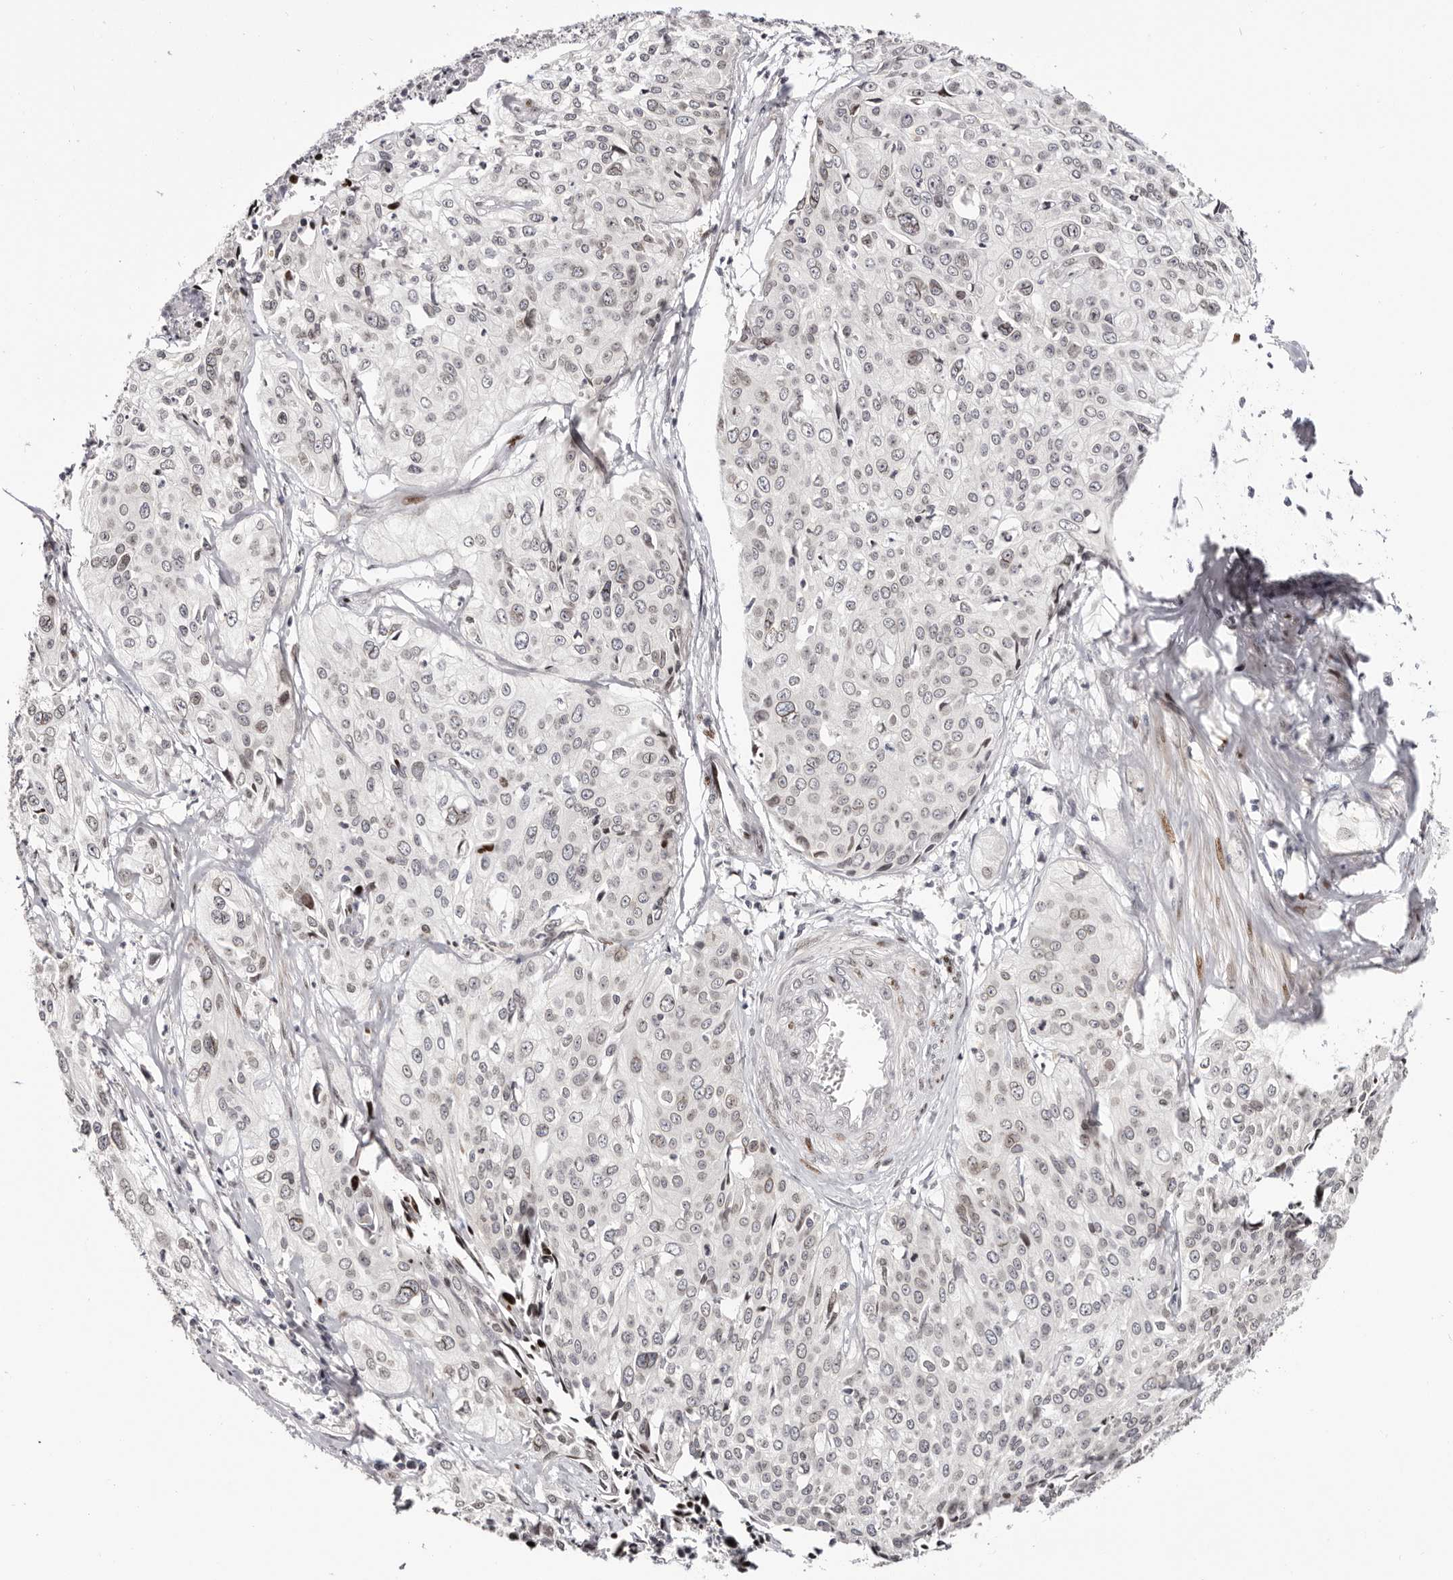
{"staining": {"intensity": "weak", "quantity": "25%-75%", "location": "cytoplasmic/membranous,nuclear"}, "tissue": "cervical cancer", "cell_type": "Tumor cells", "image_type": "cancer", "snomed": [{"axis": "morphology", "description": "Squamous cell carcinoma, NOS"}, {"axis": "topography", "description": "Cervix"}], "caption": "A photomicrograph of human squamous cell carcinoma (cervical) stained for a protein reveals weak cytoplasmic/membranous and nuclear brown staining in tumor cells.", "gene": "NUP153", "patient": {"sex": "female", "age": 31}}